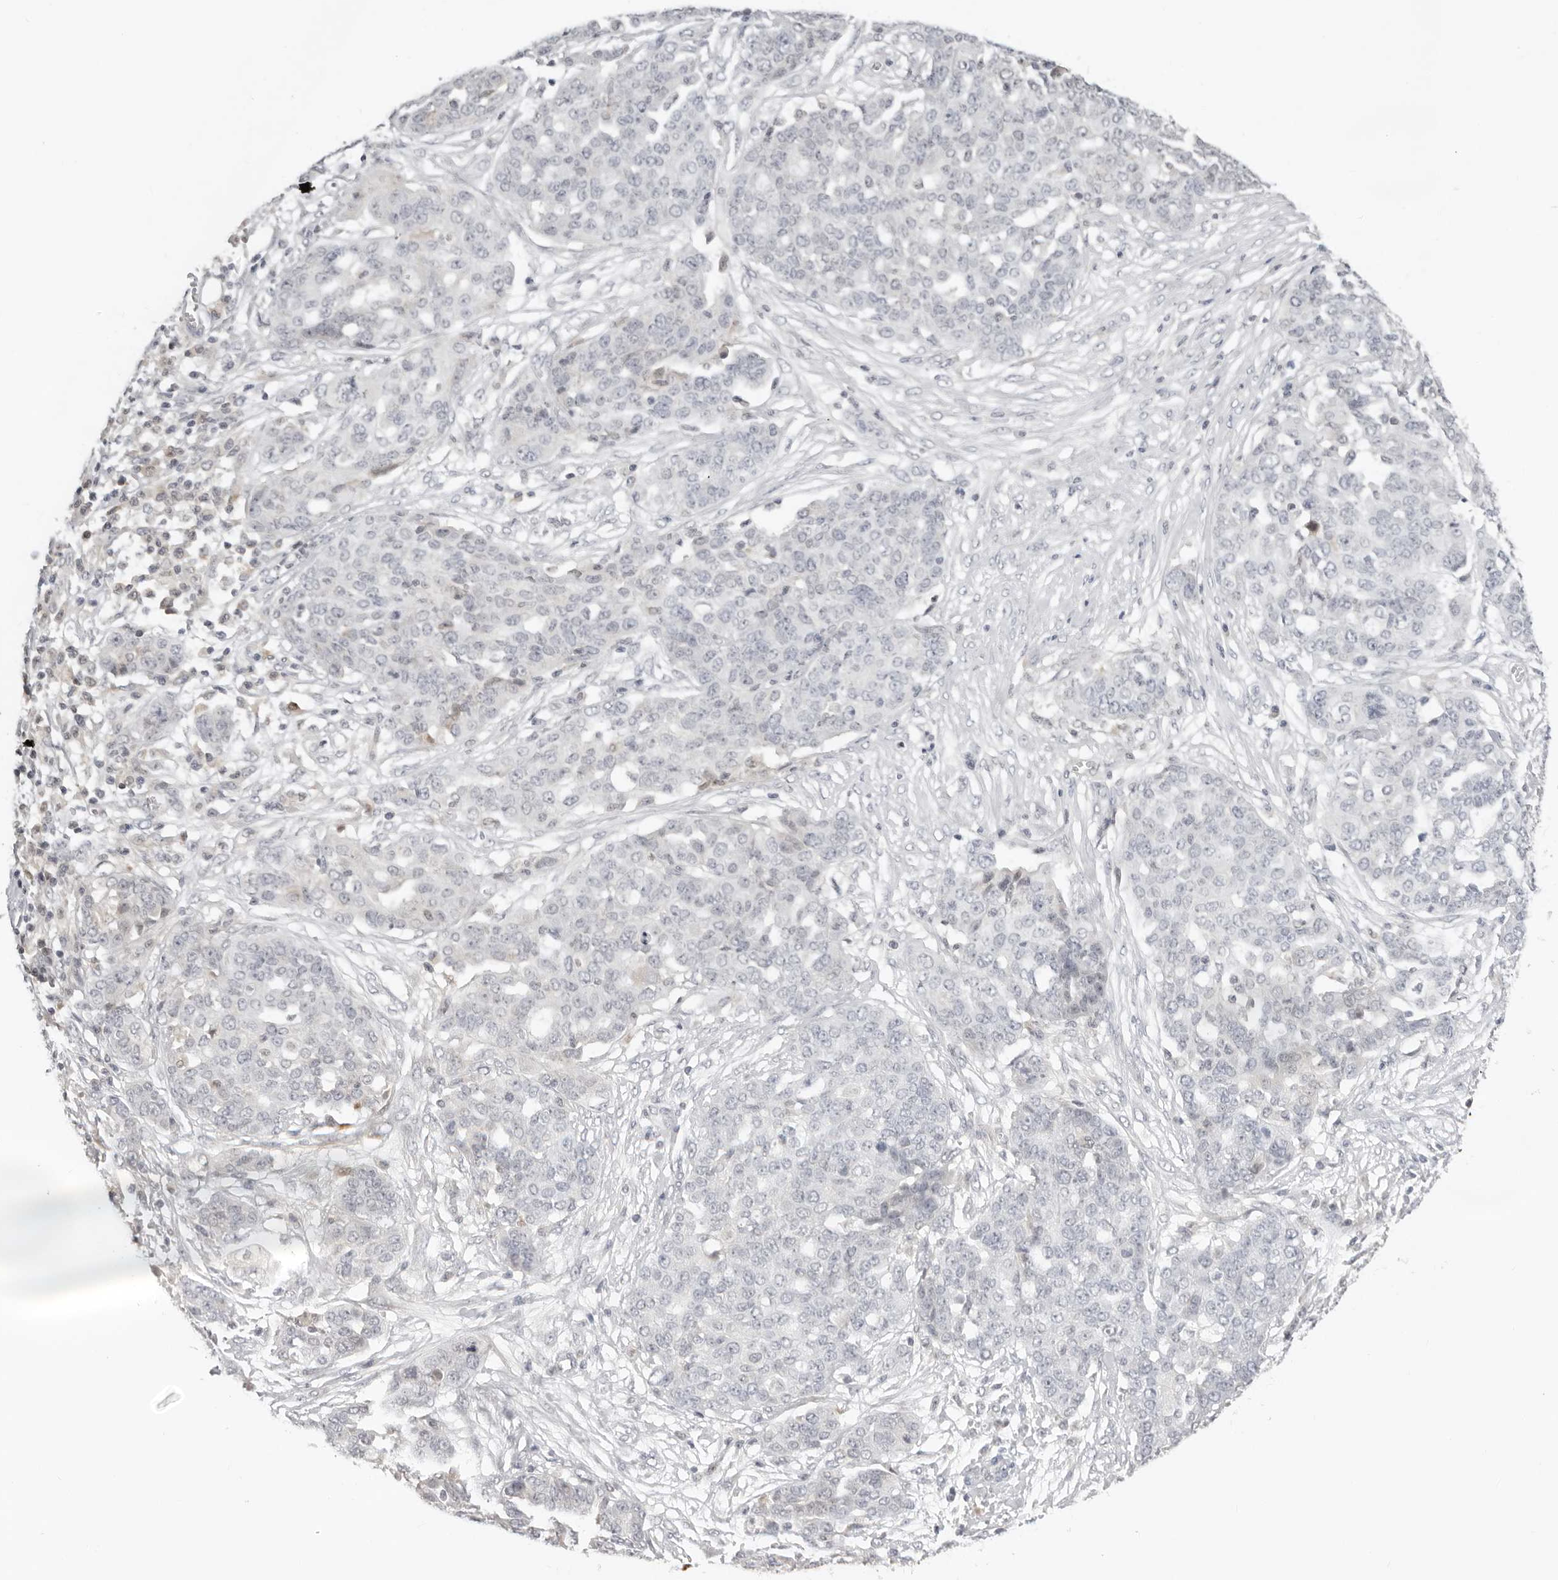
{"staining": {"intensity": "negative", "quantity": "none", "location": "none"}, "tissue": "ovarian cancer", "cell_type": "Tumor cells", "image_type": "cancer", "snomed": [{"axis": "morphology", "description": "Cystadenocarcinoma, serous, NOS"}, {"axis": "topography", "description": "Soft tissue"}, {"axis": "topography", "description": "Ovary"}], "caption": "Immunohistochemistry (IHC) micrograph of human serous cystadenocarcinoma (ovarian) stained for a protein (brown), which reveals no staining in tumor cells.", "gene": "ACP6", "patient": {"sex": "female", "age": 57}}